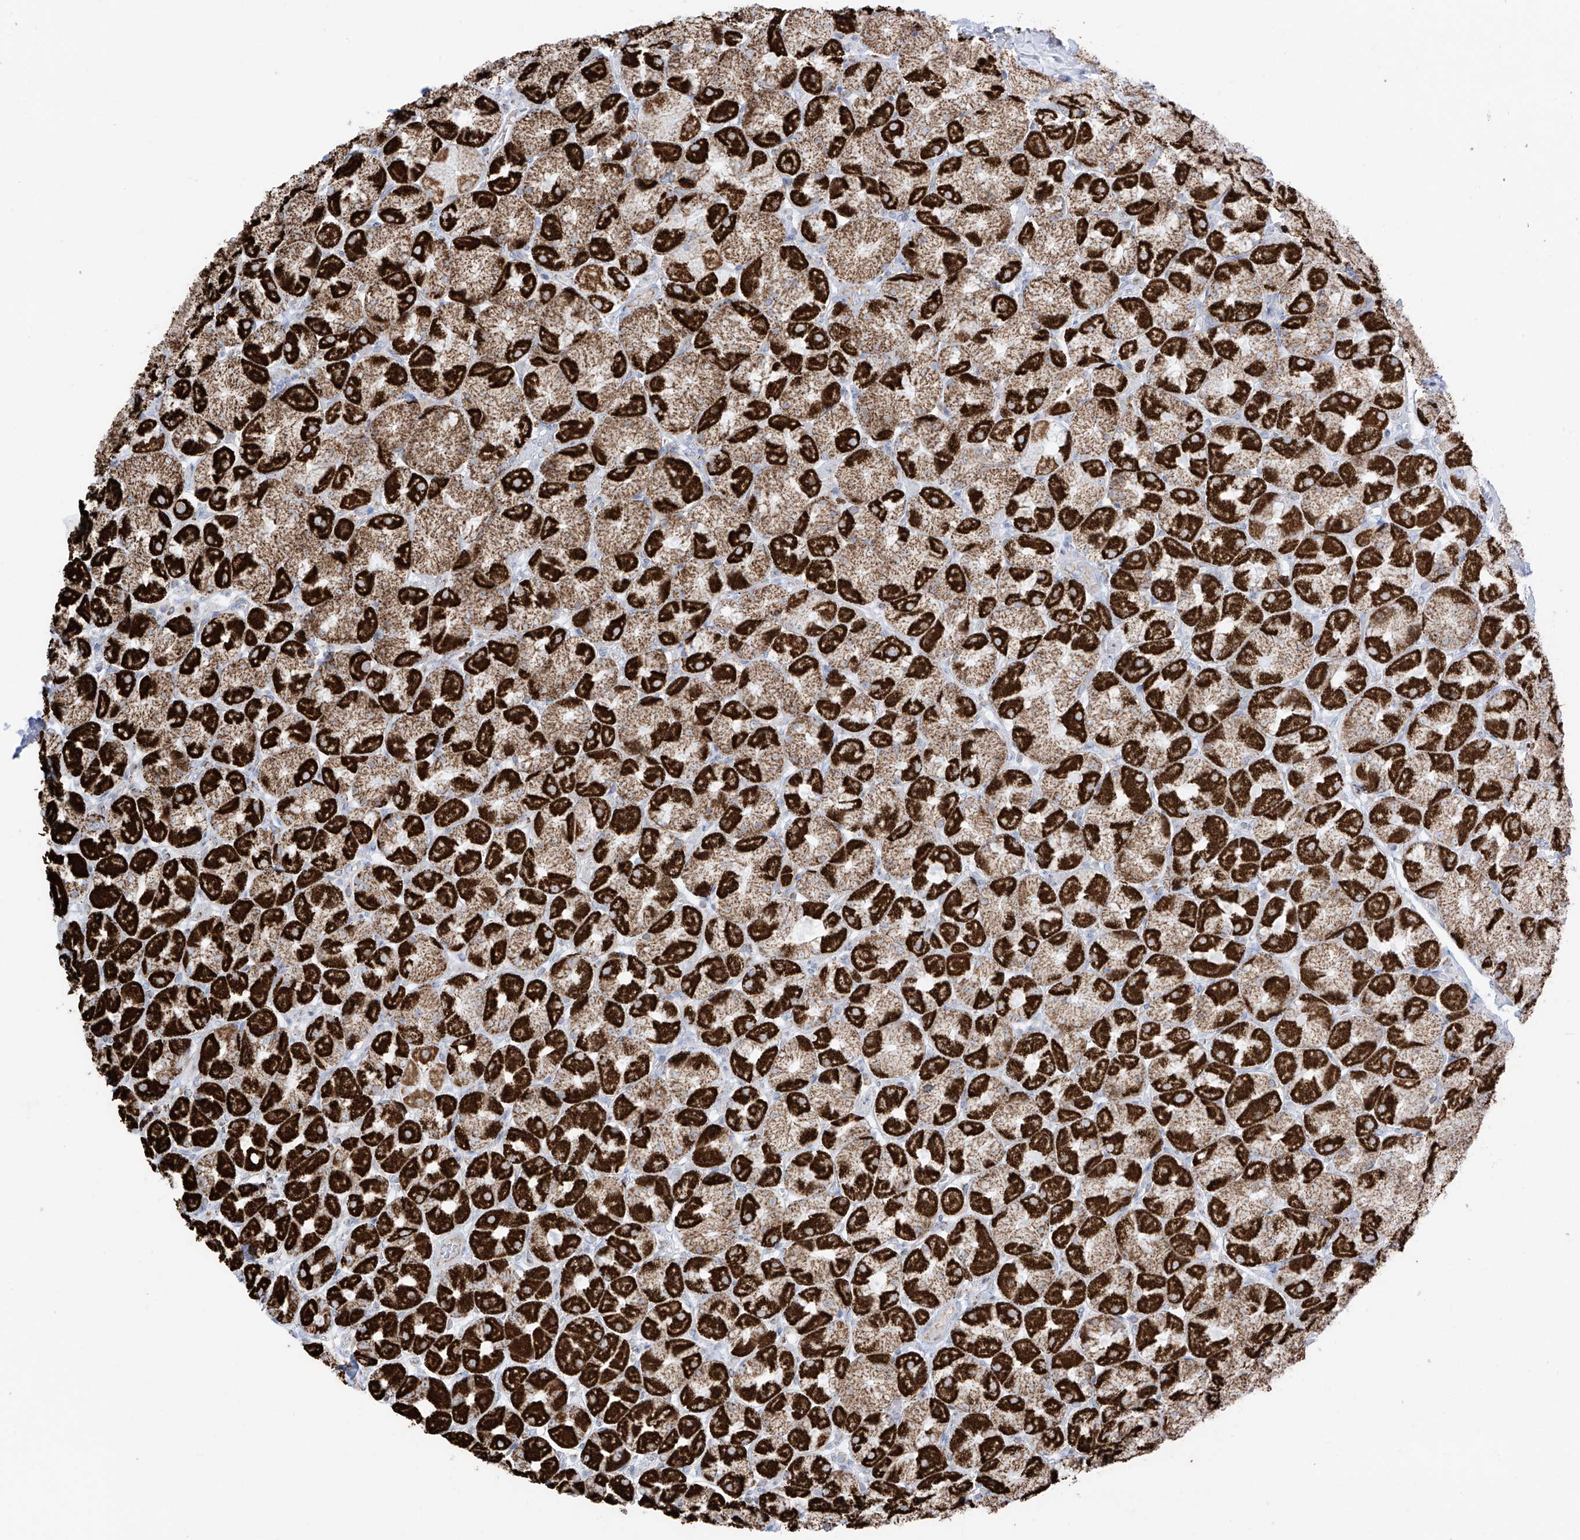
{"staining": {"intensity": "strong", "quantity": ">75%", "location": "cytoplasmic/membranous"}, "tissue": "stomach", "cell_type": "Glandular cells", "image_type": "normal", "snomed": [{"axis": "morphology", "description": "Normal tissue, NOS"}, {"axis": "topography", "description": "Stomach, upper"}], "caption": "IHC histopathology image of benign stomach stained for a protein (brown), which shows high levels of strong cytoplasmic/membranous positivity in approximately >75% of glandular cells.", "gene": "XKR3", "patient": {"sex": "female", "age": 56}}